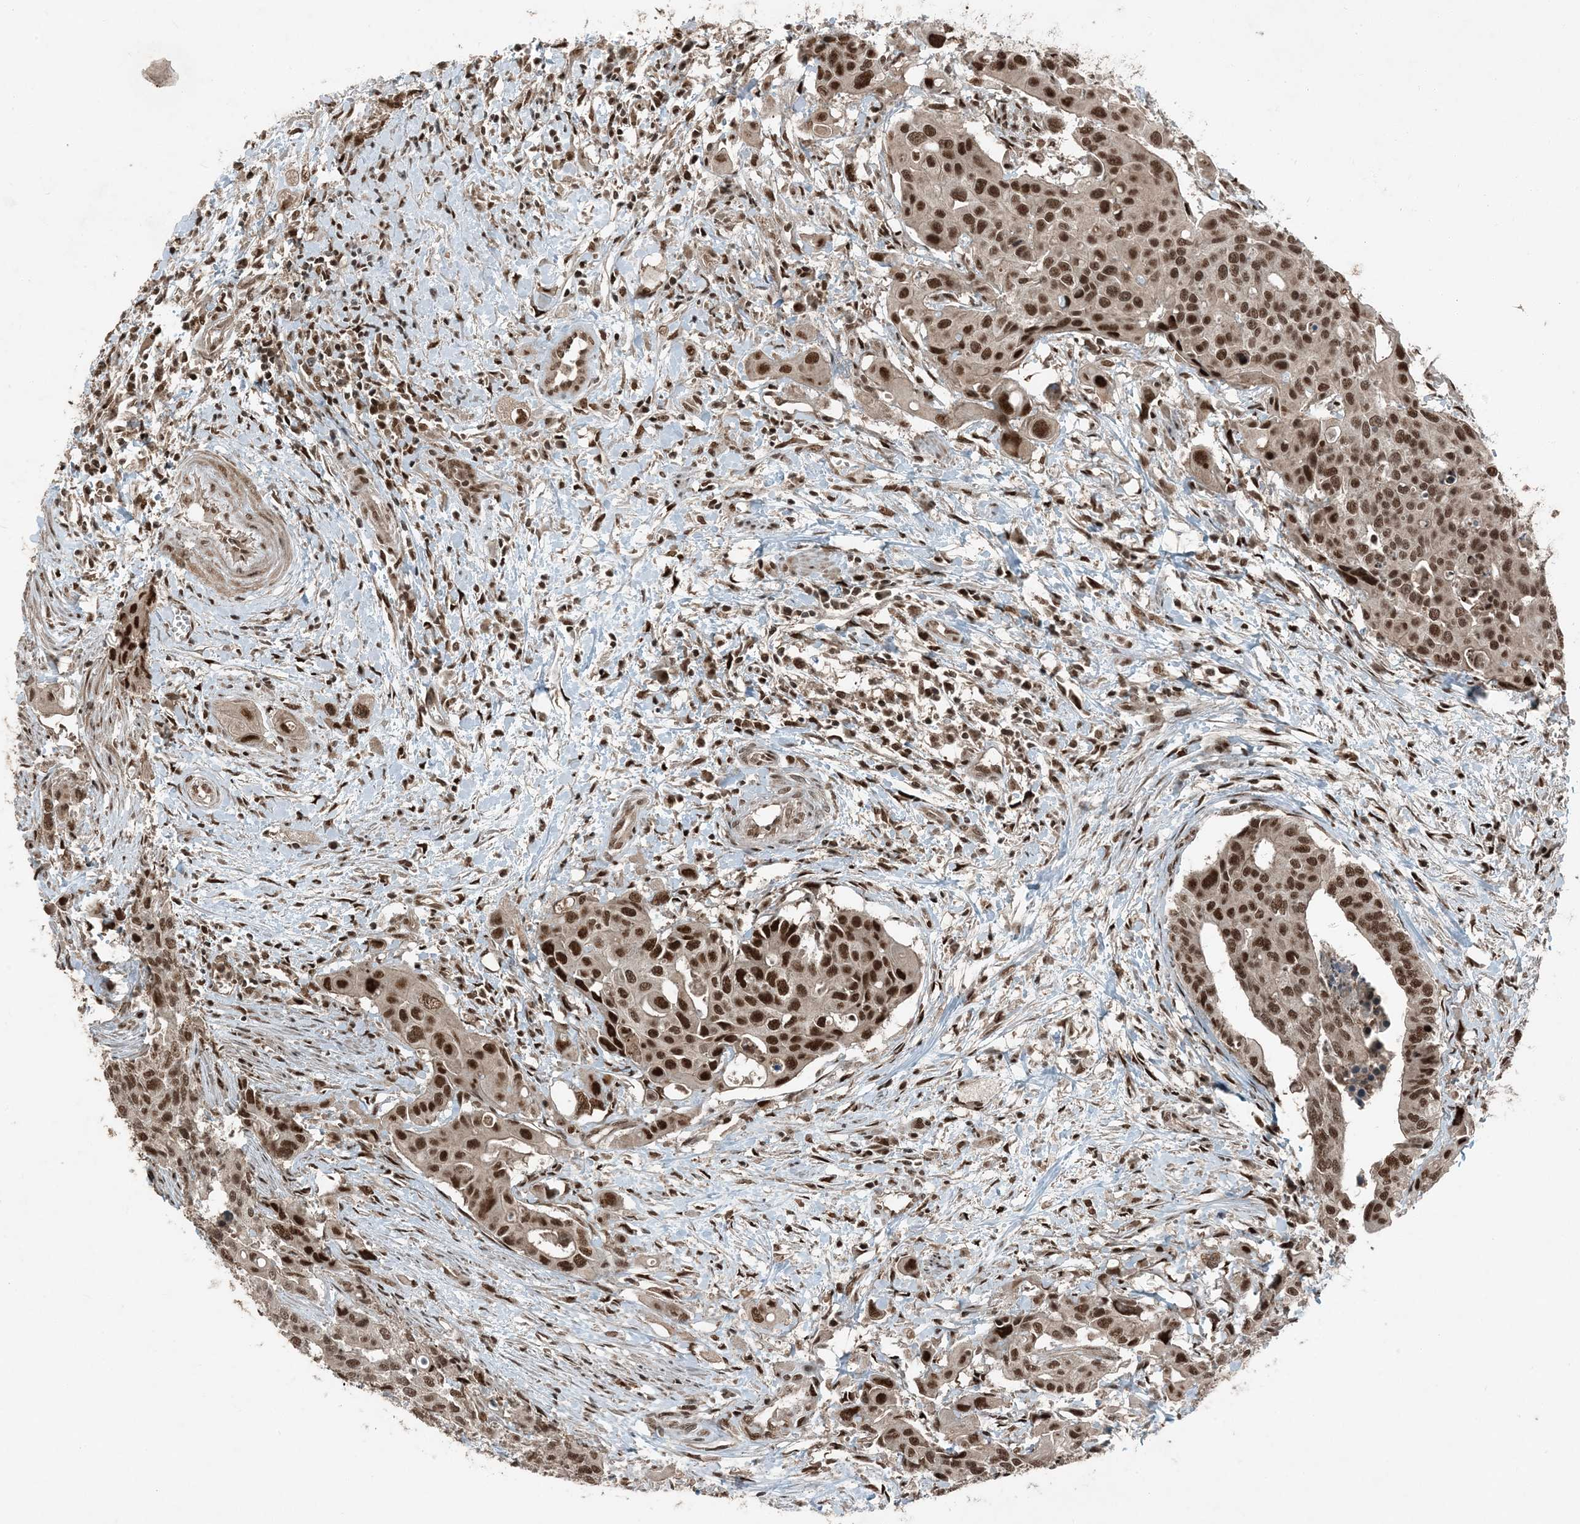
{"staining": {"intensity": "strong", "quantity": ">75%", "location": "nuclear"}, "tissue": "colorectal cancer", "cell_type": "Tumor cells", "image_type": "cancer", "snomed": [{"axis": "morphology", "description": "Adenocarcinoma, NOS"}, {"axis": "topography", "description": "Colon"}], "caption": "DAB (3,3'-diaminobenzidine) immunohistochemical staining of human colorectal cancer (adenocarcinoma) demonstrates strong nuclear protein positivity in about >75% of tumor cells.", "gene": "TRAPPC12", "patient": {"sex": "male", "age": 77}}